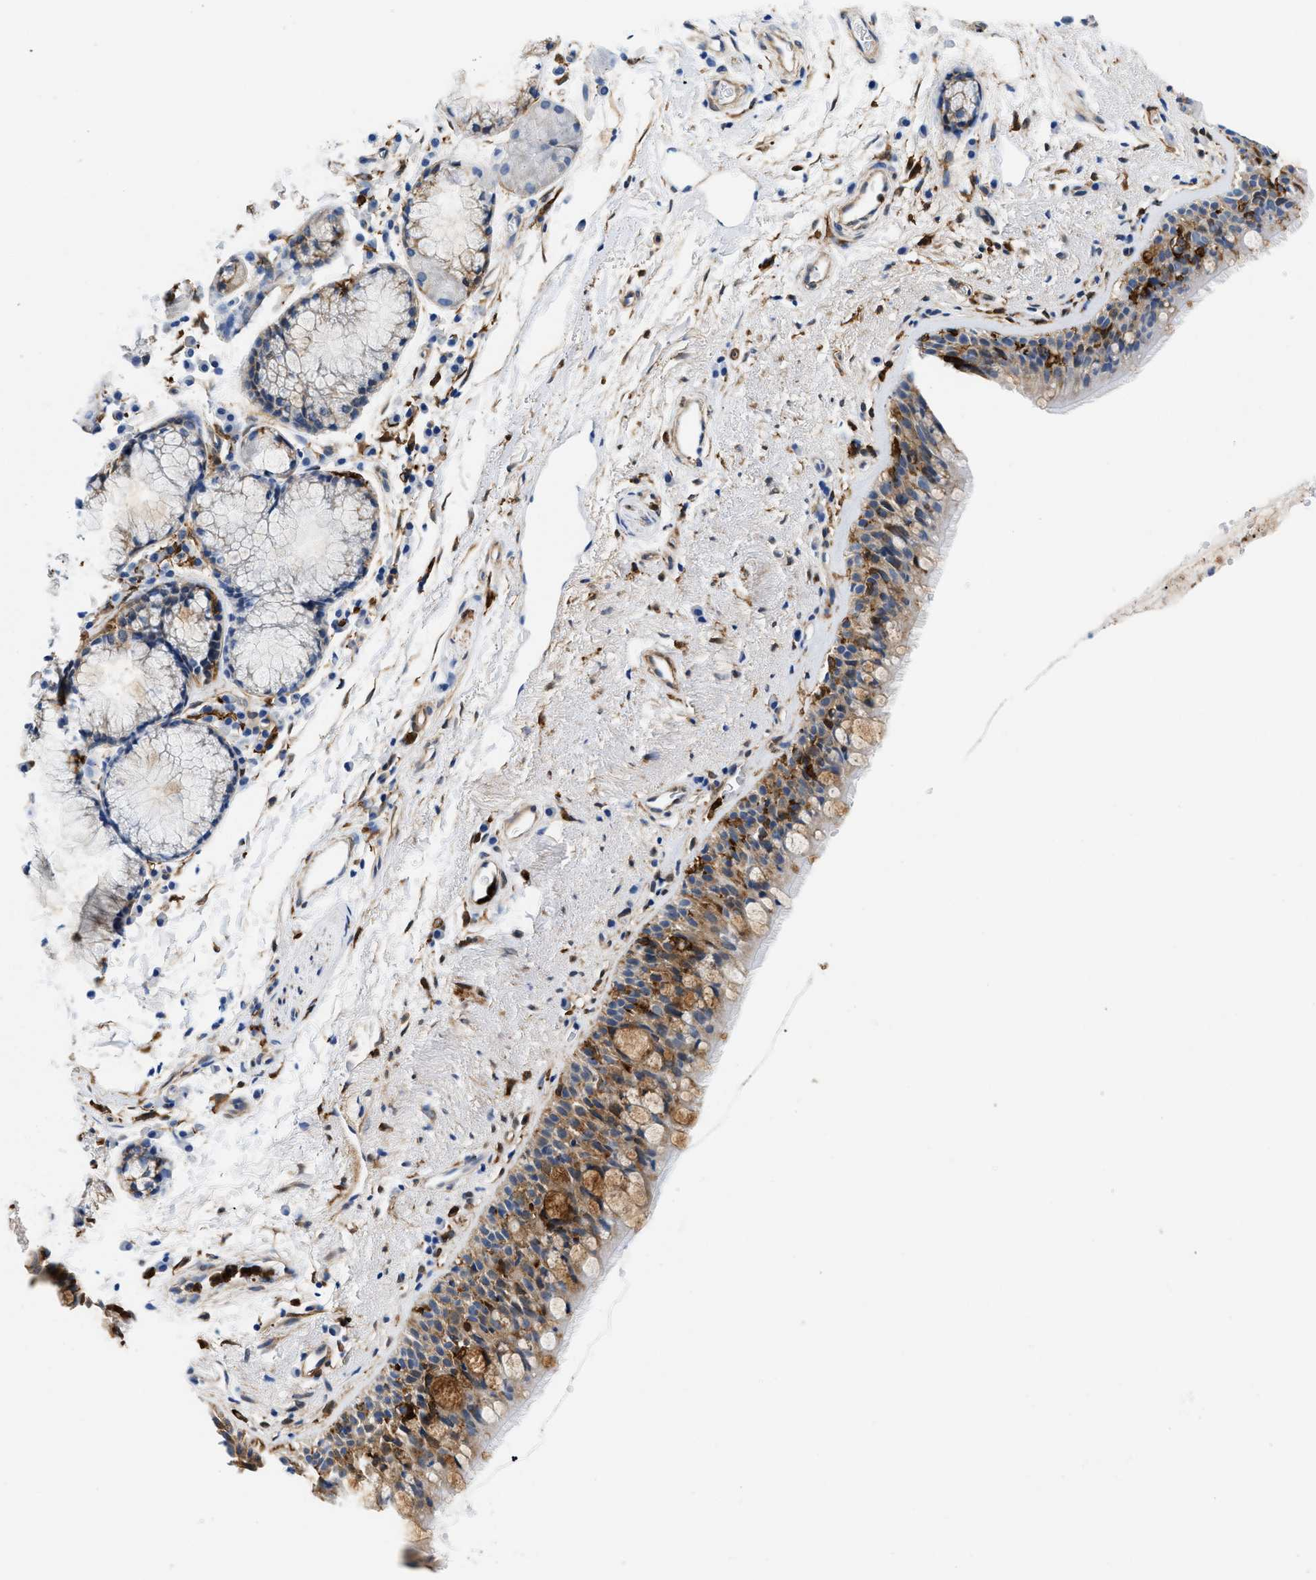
{"staining": {"intensity": "moderate", "quantity": "25%-75%", "location": "cytoplasmic/membranous"}, "tissue": "bronchus", "cell_type": "Respiratory epithelial cells", "image_type": "normal", "snomed": [{"axis": "morphology", "description": "Normal tissue, NOS"}, {"axis": "topography", "description": "Bronchus"}], "caption": "IHC (DAB (3,3'-diaminobenzidine)) staining of unremarkable bronchus exhibits moderate cytoplasmic/membranous protein positivity in about 25%-75% of respiratory epithelial cells.", "gene": "GSN", "patient": {"sex": "female", "age": 54}}